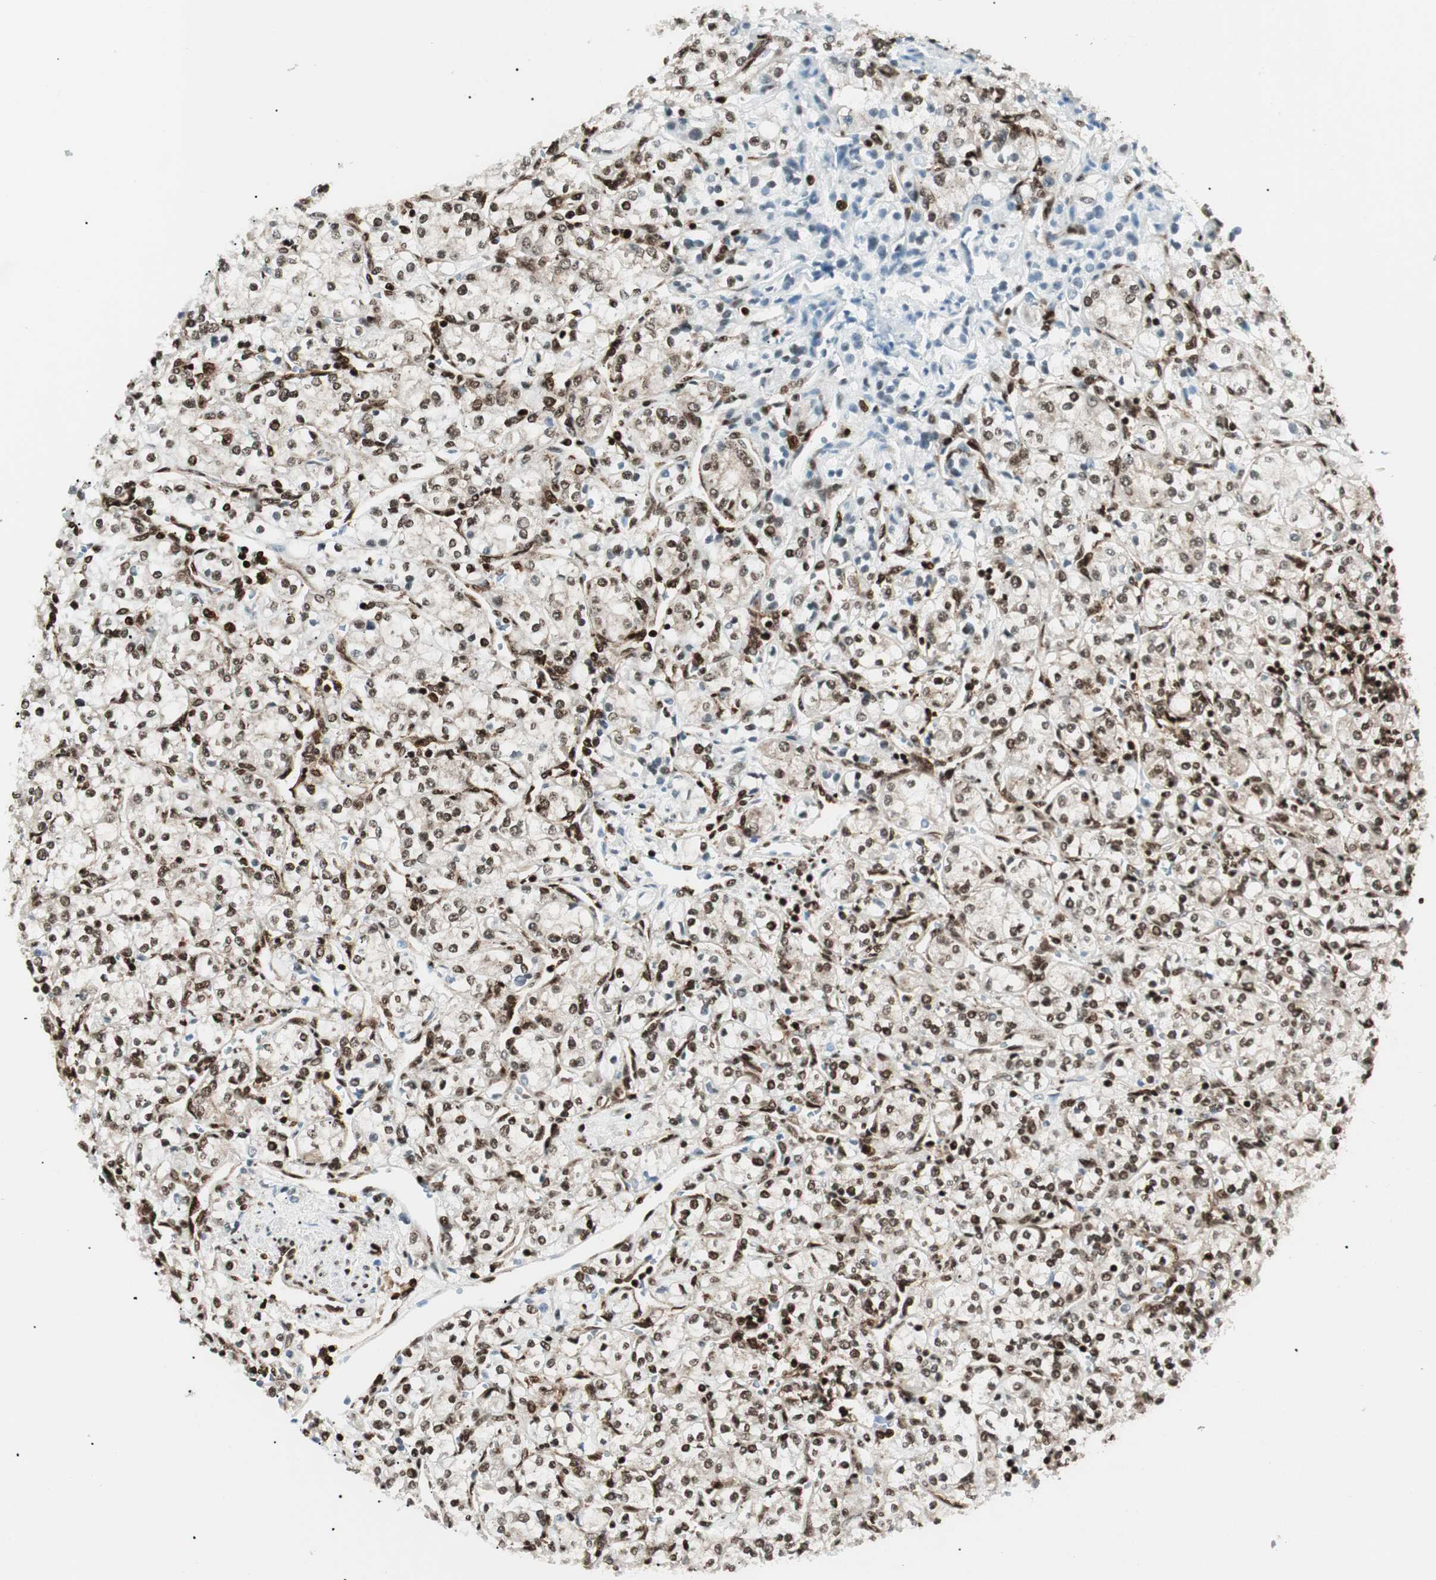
{"staining": {"intensity": "strong", "quantity": ">75%", "location": "nuclear"}, "tissue": "renal cancer", "cell_type": "Tumor cells", "image_type": "cancer", "snomed": [{"axis": "morphology", "description": "Adenocarcinoma, NOS"}, {"axis": "topography", "description": "Kidney"}], "caption": "A high amount of strong nuclear staining is present in about >75% of tumor cells in renal cancer (adenocarcinoma) tissue.", "gene": "EWSR1", "patient": {"sex": "male", "age": 77}}